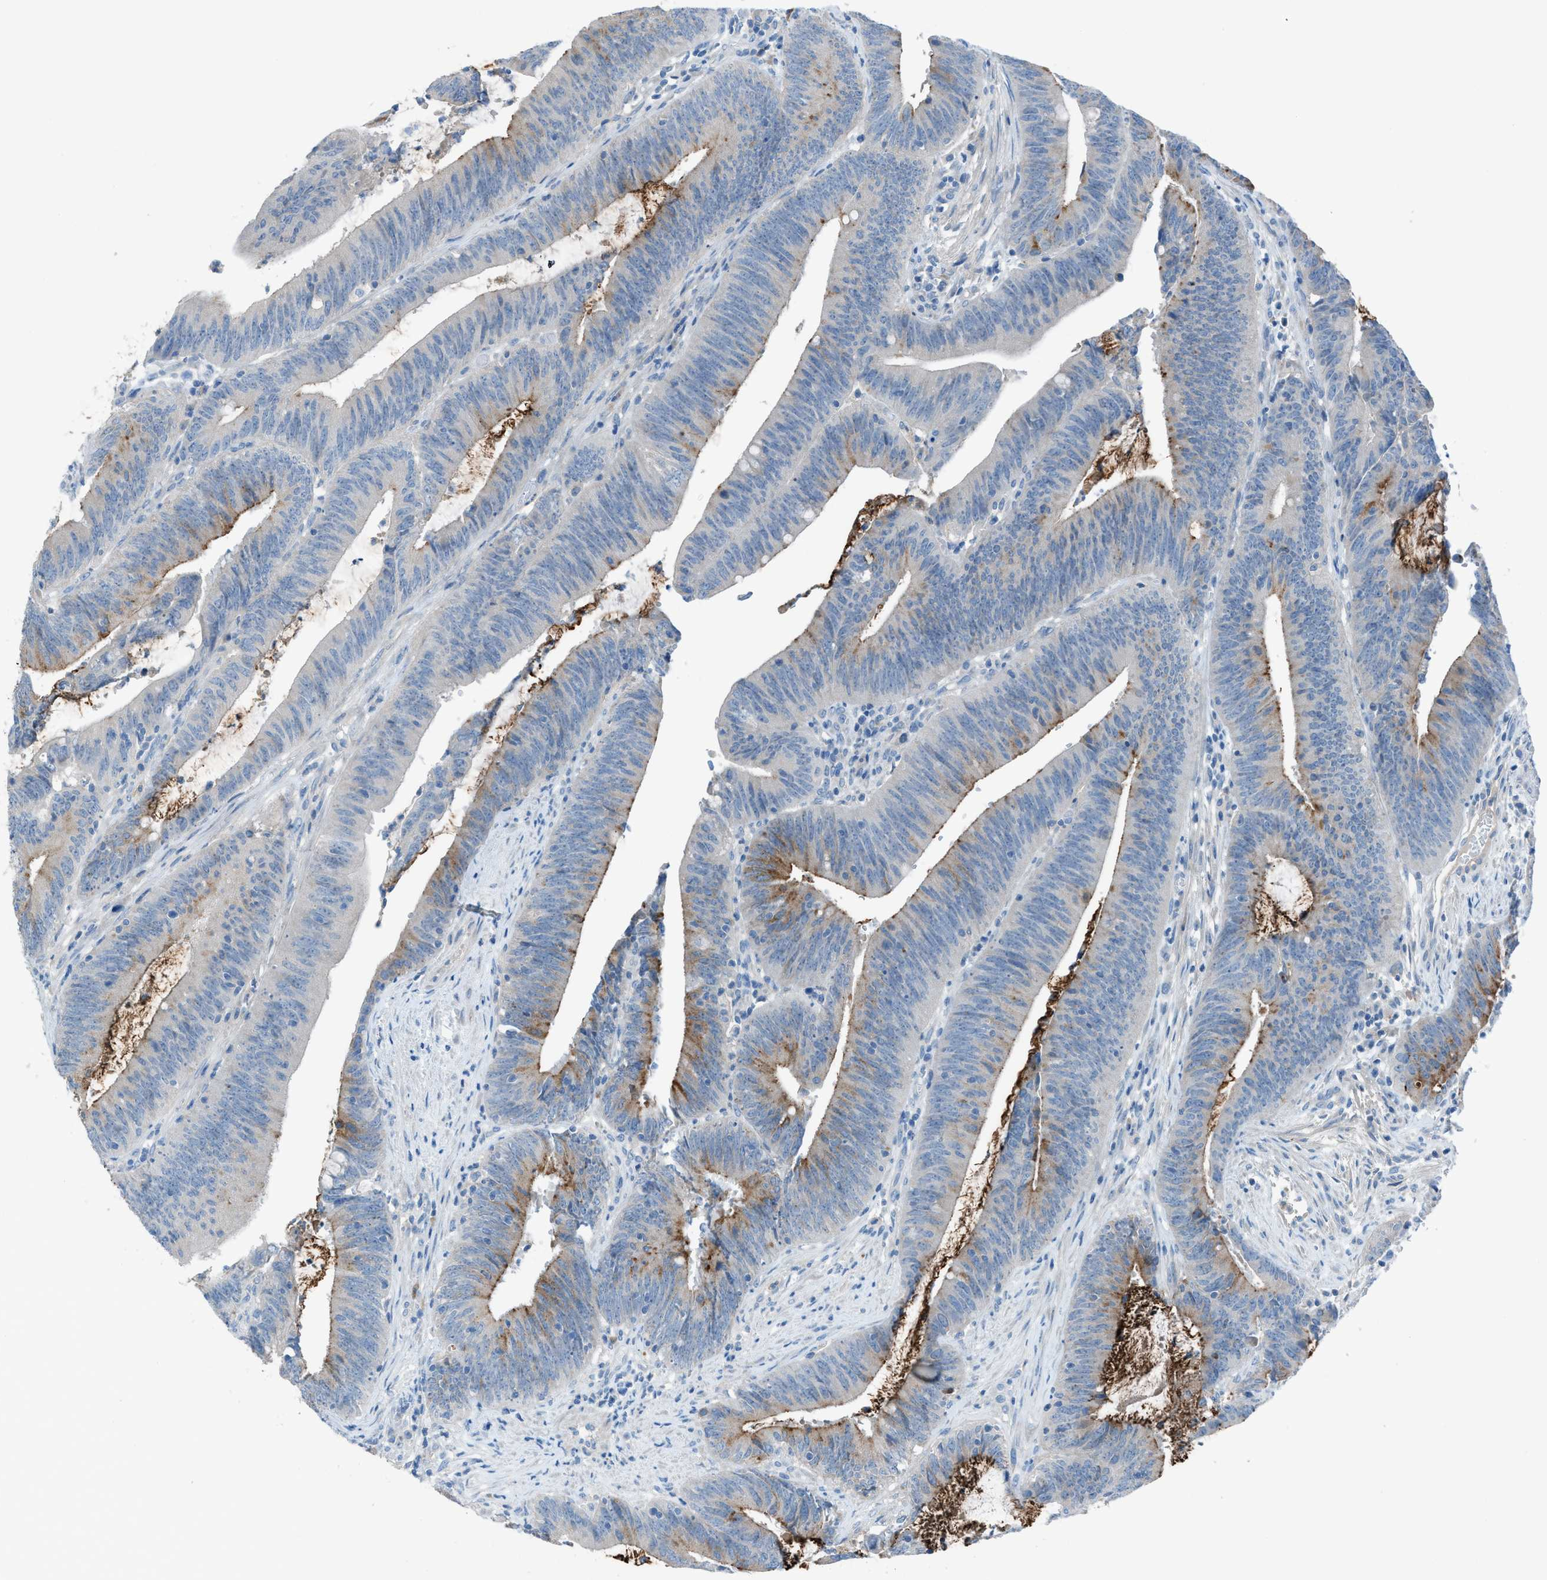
{"staining": {"intensity": "moderate", "quantity": "<25%", "location": "cytoplasmic/membranous"}, "tissue": "colorectal cancer", "cell_type": "Tumor cells", "image_type": "cancer", "snomed": [{"axis": "morphology", "description": "Normal tissue, NOS"}, {"axis": "morphology", "description": "Adenocarcinoma, NOS"}, {"axis": "topography", "description": "Rectum"}], "caption": "This is an image of IHC staining of colorectal adenocarcinoma, which shows moderate expression in the cytoplasmic/membranous of tumor cells.", "gene": "C5AR2", "patient": {"sex": "female", "age": 66}}